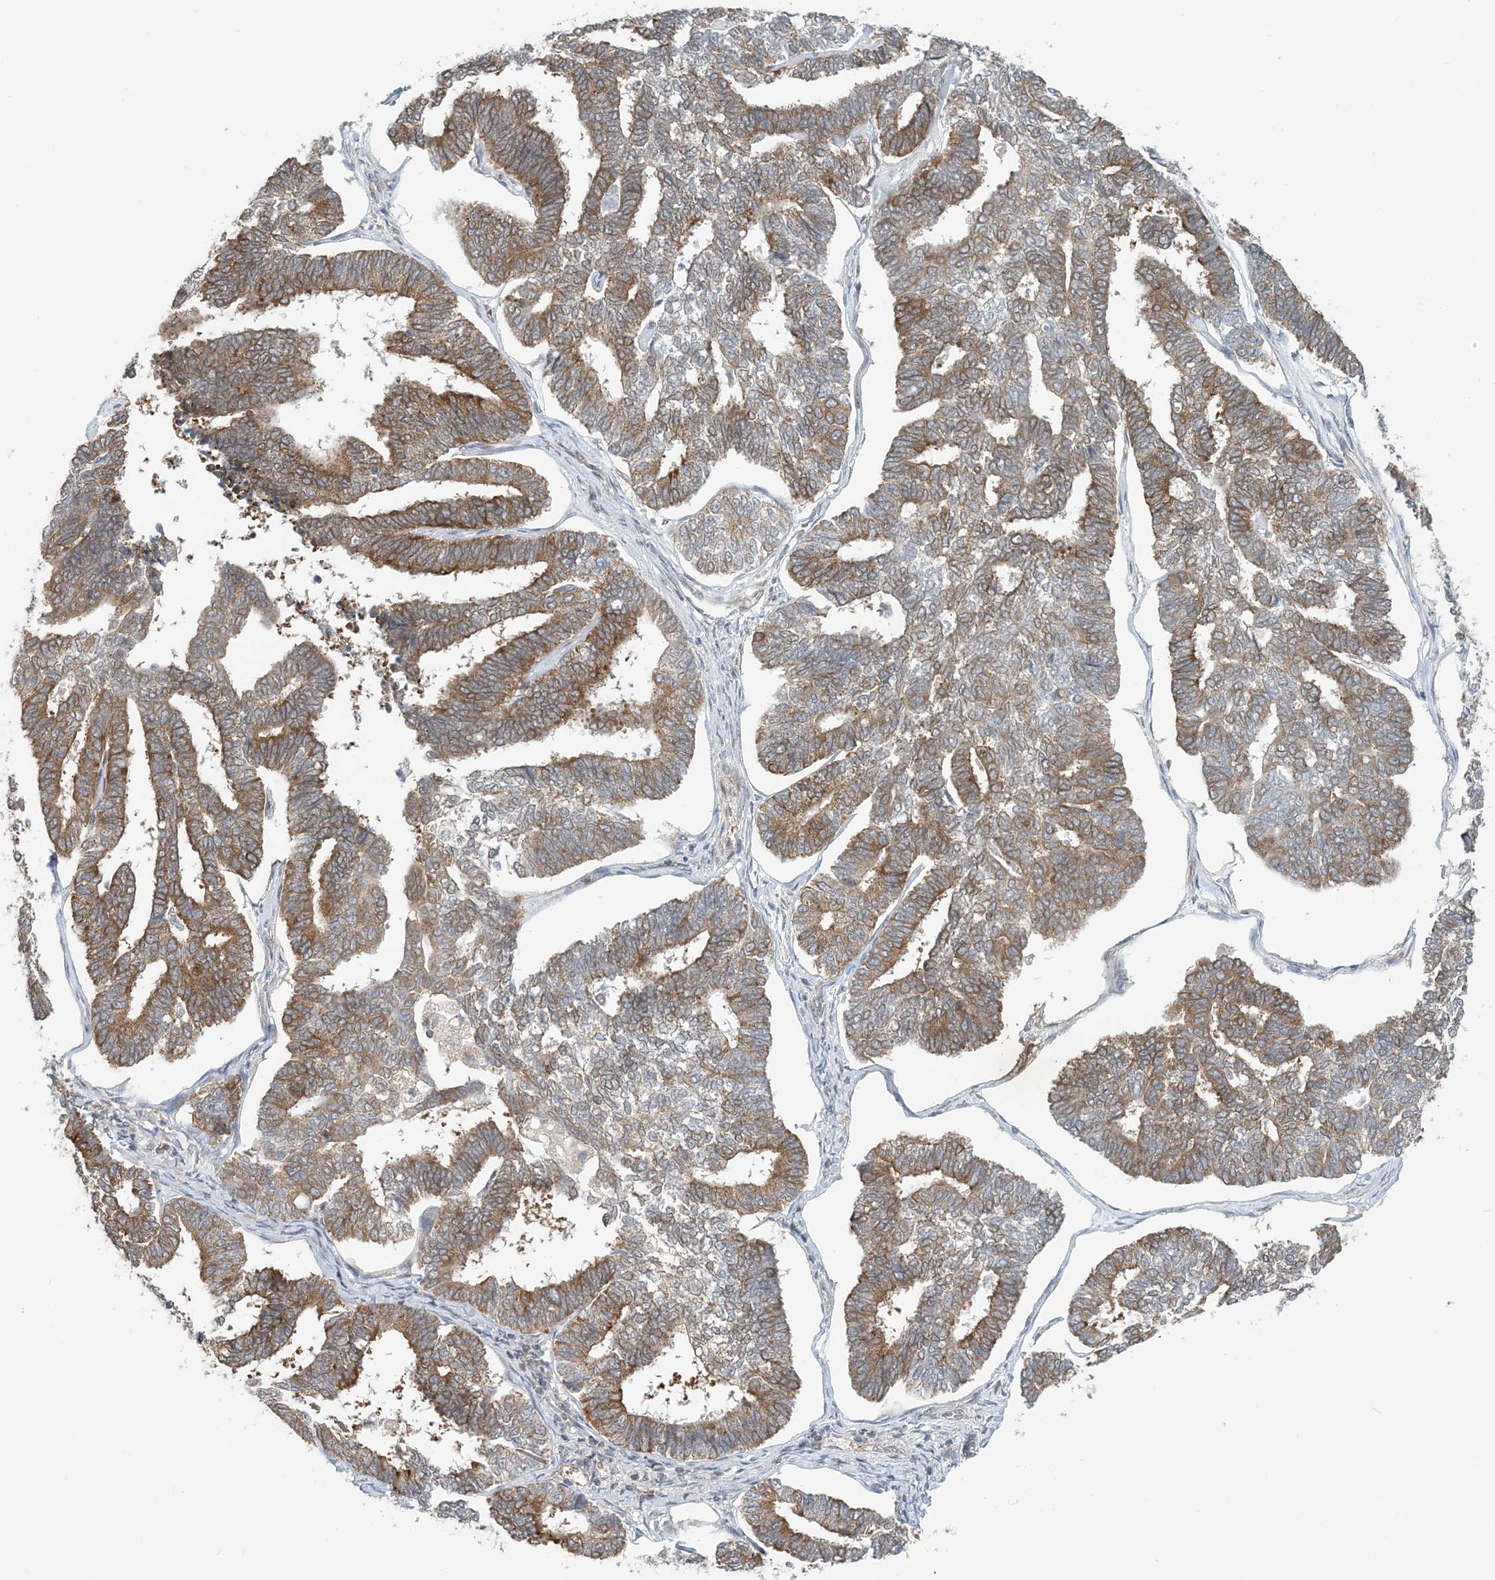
{"staining": {"intensity": "moderate", "quantity": ">75%", "location": "cytoplasmic/membranous"}, "tissue": "endometrial cancer", "cell_type": "Tumor cells", "image_type": "cancer", "snomed": [{"axis": "morphology", "description": "Adenocarcinoma, NOS"}, {"axis": "topography", "description": "Endometrium"}], "caption": "This is a photomicrograph of IHC staining of endometrial cancer, which shows moderate positivity in the cytoplasmic/membranous of tumor cells.", "gene": "ATP13A2", "patient": {"sex": "female", "age": 70}}